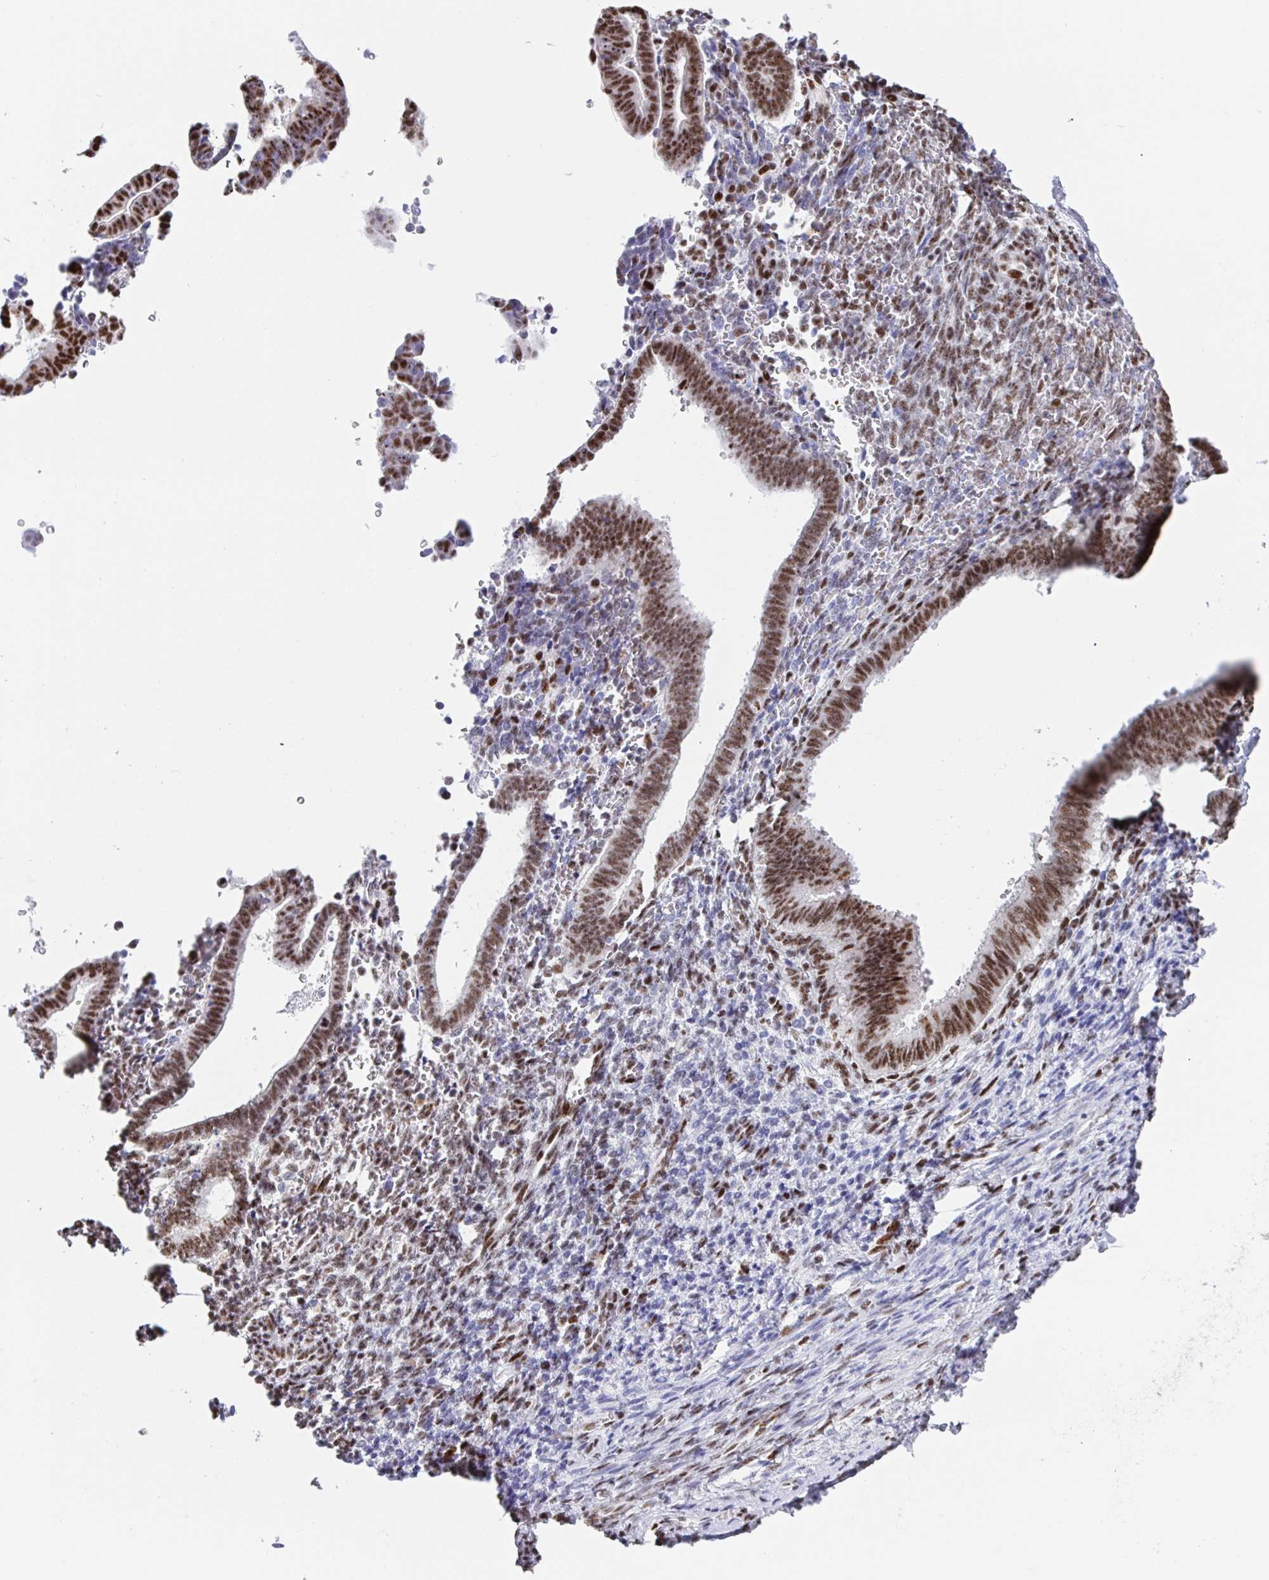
{"staining": {"intensity": "moderate", "quantity": "<25%", "location": "nuclear"}, "tissue": "endometrium", "cell_type": "Cells in endometrial stroma", "image_type": "normal", "snomed": [{"axis": "morphology", "description": "Normal tissue, NOS"}, {"axis": "topography", "description": "Endometrium"}], "caption": "Immunohistochemistry (IHC) (DAB) staining of benign human endometrium demonstrates moderate nuclear protein expression in about <25% of cells in endometrial stroma. (Brightfield microscopy of DAB IHC at high magnification).", "gene": "SETD5", "patient": {"sex": "female", "age": 34}}